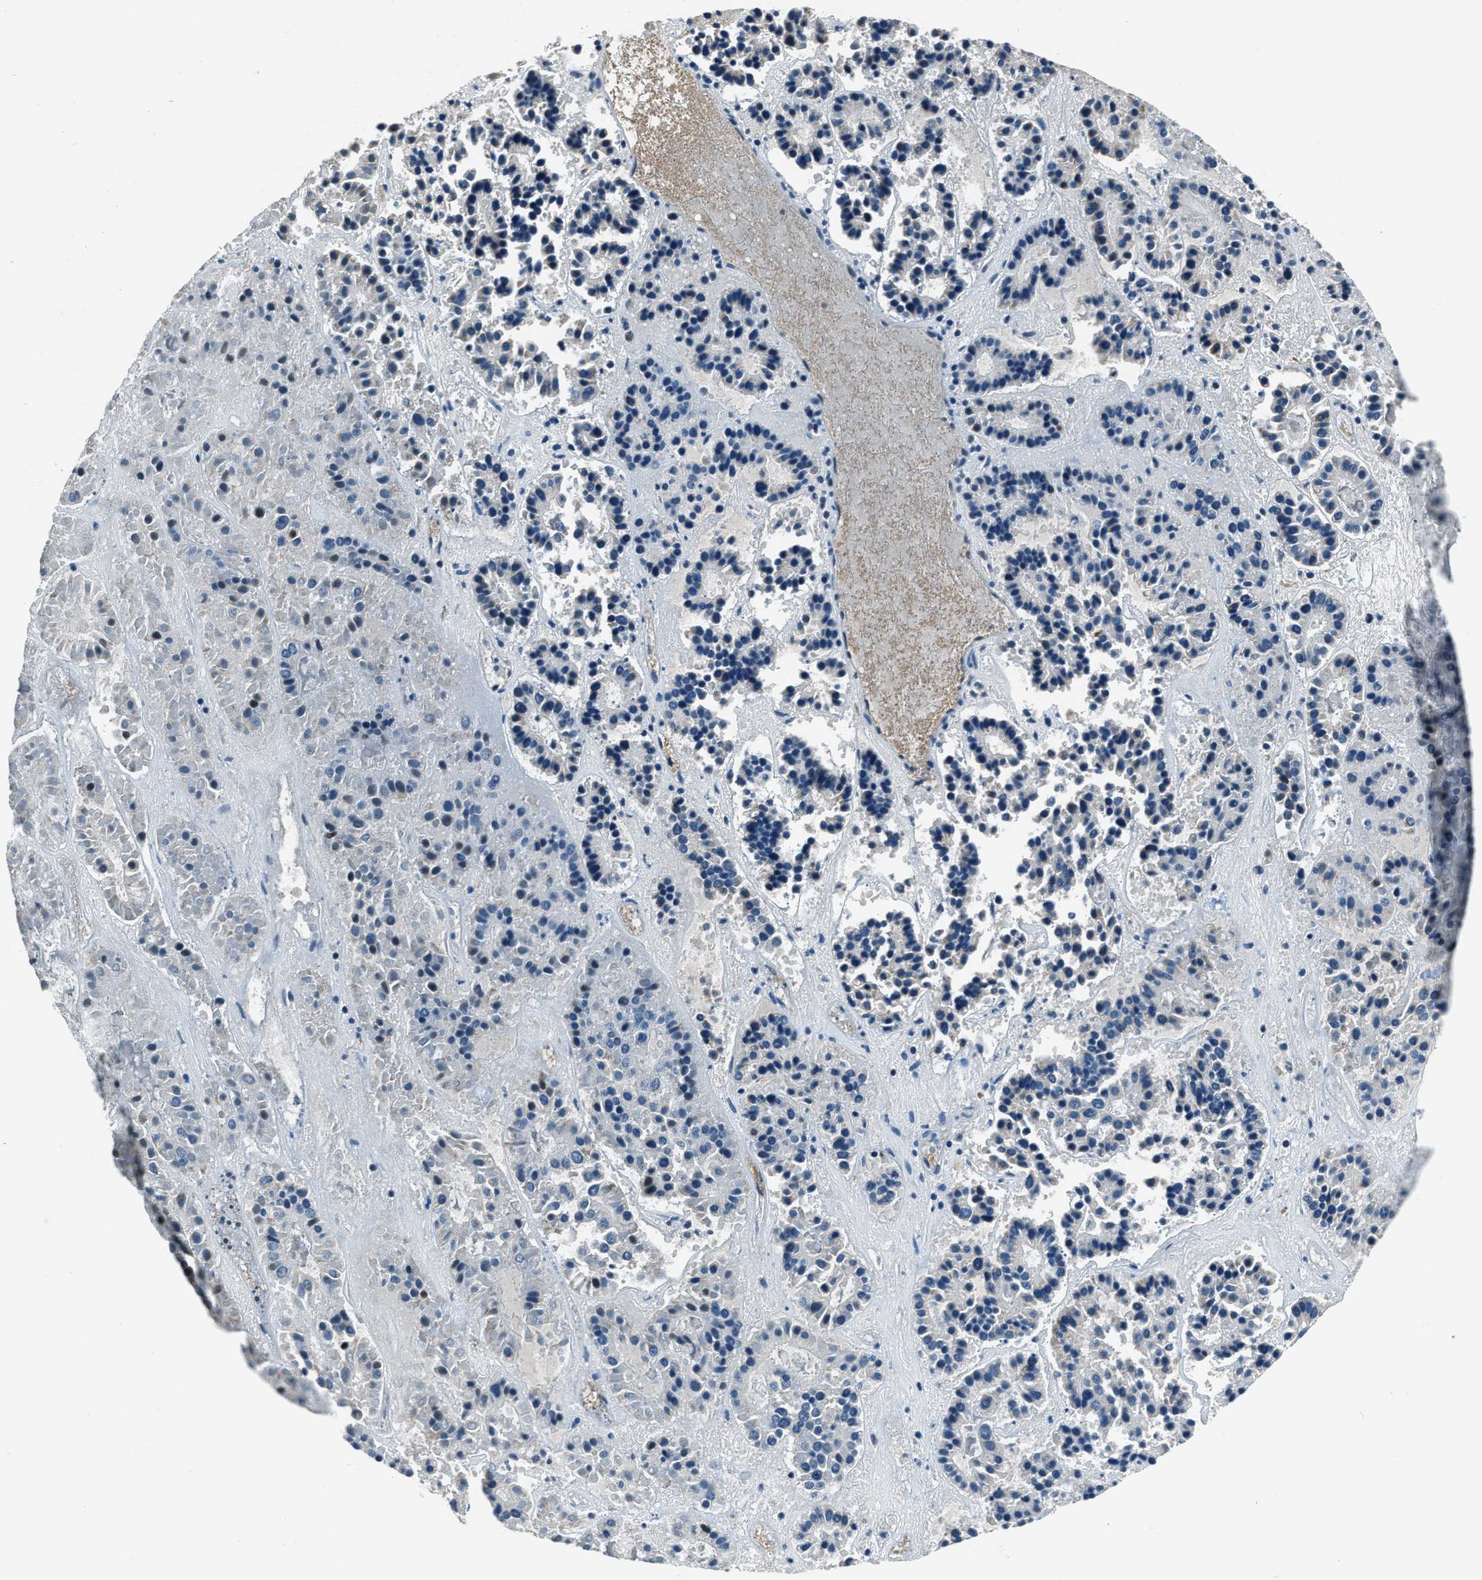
{"staining": {"intensity": "negative", "quantity": "none", "location": "none"}, "tissue": "pancreatic cancer", "cell_type": "Tumor cells", "image_type": "cancer", "snomed": [{"axis": "morphology", "description": "Adenocarcinoma, NOS"}, {"axis": "topography", "description": "Pancreas"}], "caption": "Immunohistochemistry of pancreatic cancer (adenocarcinoma) shows no positivity in tumor cells. (Brightfield microscopy of DAB (3,3'-diaminobenzidine) IHC at high magnification).", "gene": "OGDH", "patient": {"sex": "male", "age": 50}}